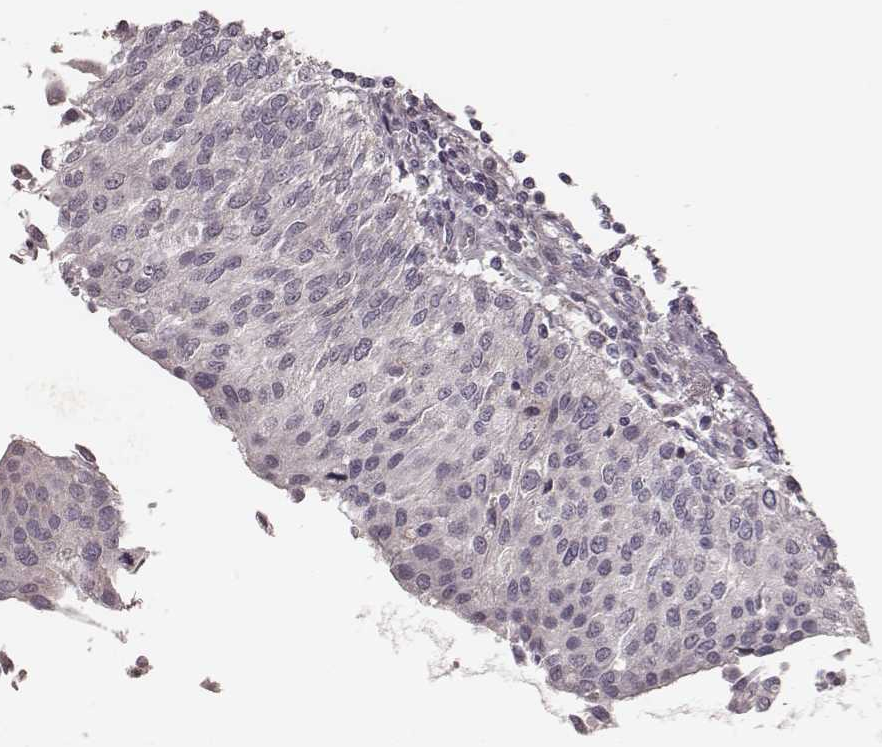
{"staining": {"intensity": "negative", "quantity": "none", "location": "none"}, "tissue": "urothelial cancer", "cell_type": "Tumor cells", "image_type": "cancer", "snomed": [{"axis": "morphology", "description": "Urothelial carcinoma, NOS"}, {"axis": "topography", "description": "Urinary bladder"}], "caption": "Immunohistochemistry (IHC) of human transitional cell carcinoma exhibits no expression in tumor cells.", "gene": "MRPS27", "patient": {"sex": "male", "age": 55}}